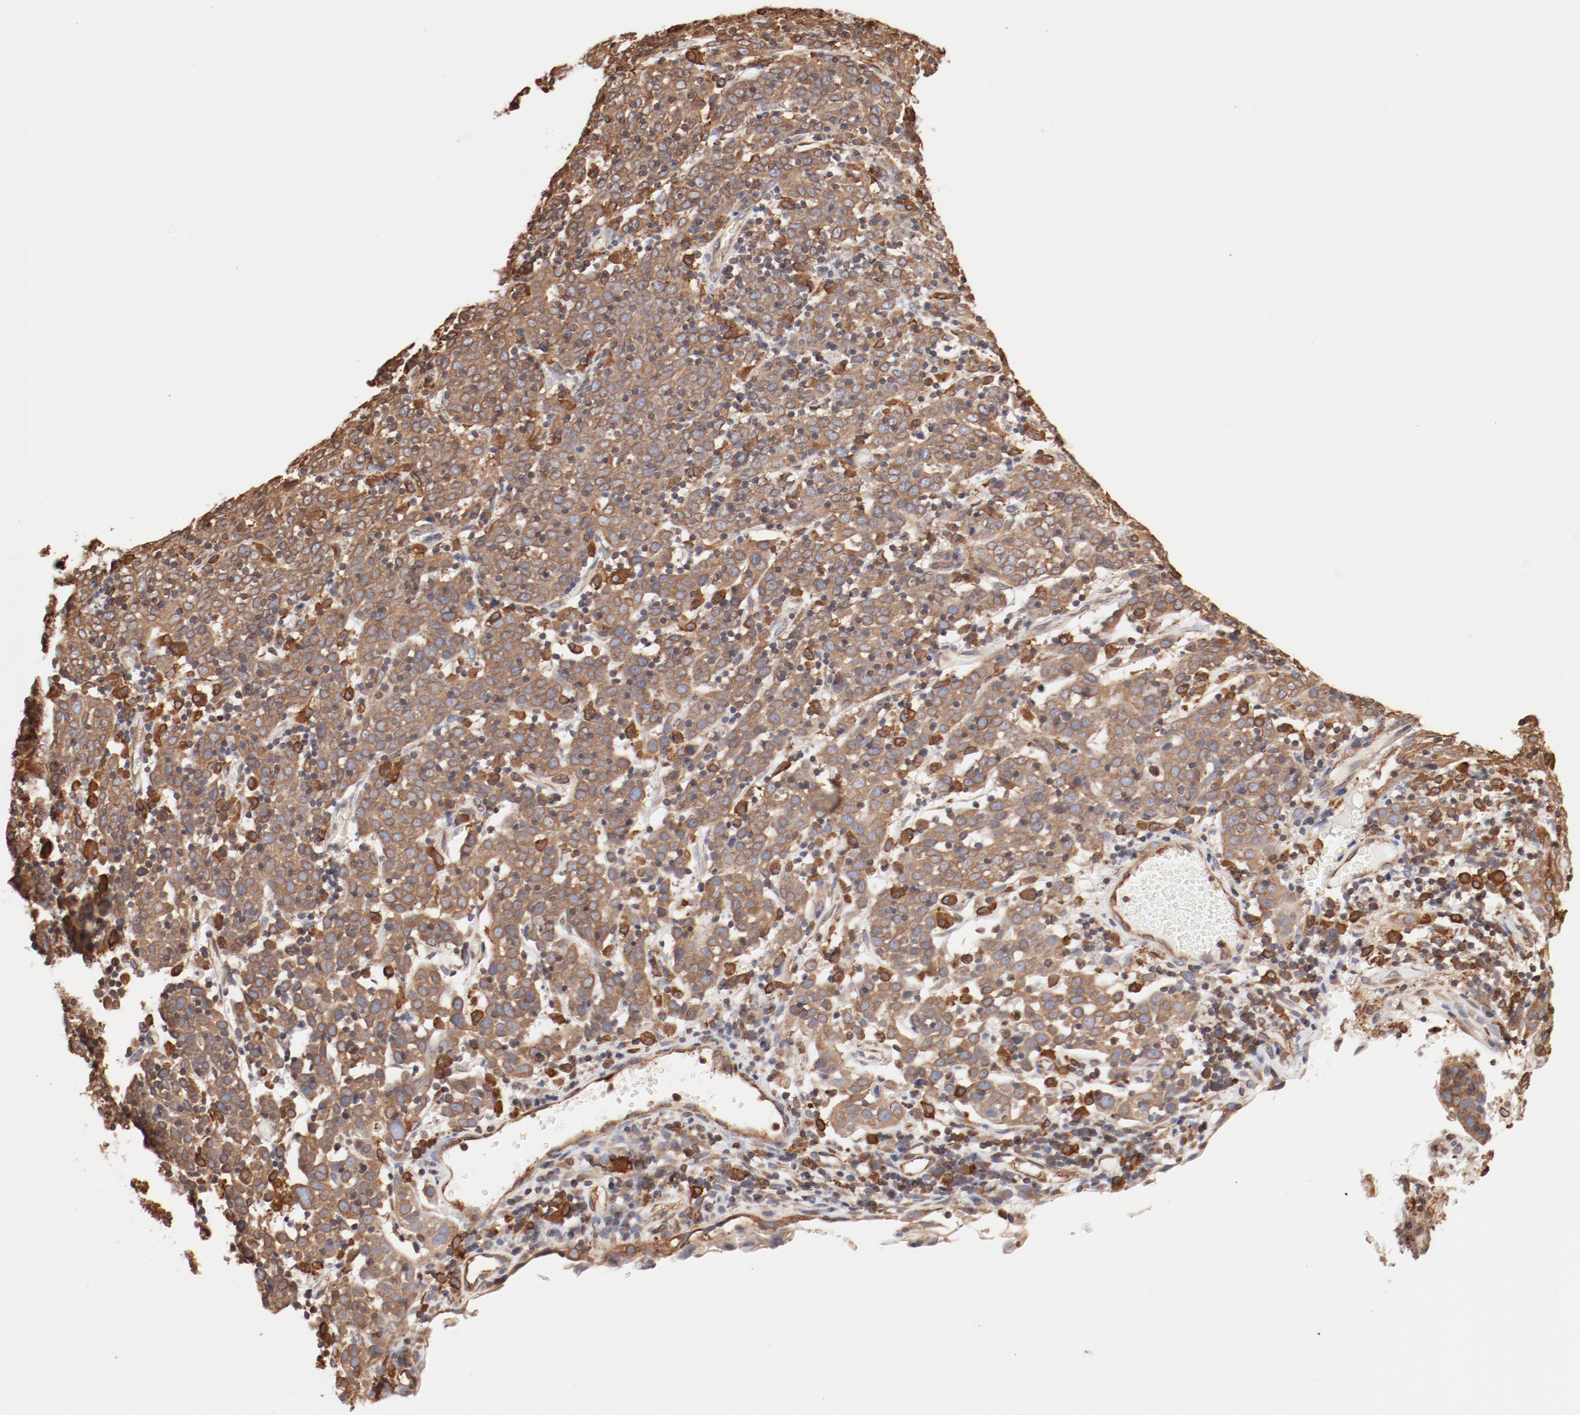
{"staining": {"intensity": "moderate", "quantity": ">75%", "location": "cytoplasmic/membranous"}, "tissue": "cervical cancer", "cell_type": "Tumor cells", "image_type": "cancer", "snomed": [{"axis": "morphology", "description": "Normal tissue, NOS"}, {"axis": "morphology", "description": "Squamous cell carcinoma, NOS"}, {"axis": "topography", "description": "Cervix"}], "caption": "Tumor cells exhibit medium levels of moderate cytoplasmic/membranous positivity in approximately >75% of cells in human cervical cancer (squamous cell carcinoma).", "gene": "BCAP31", "patient": {"sex": "female", "age": 67}}